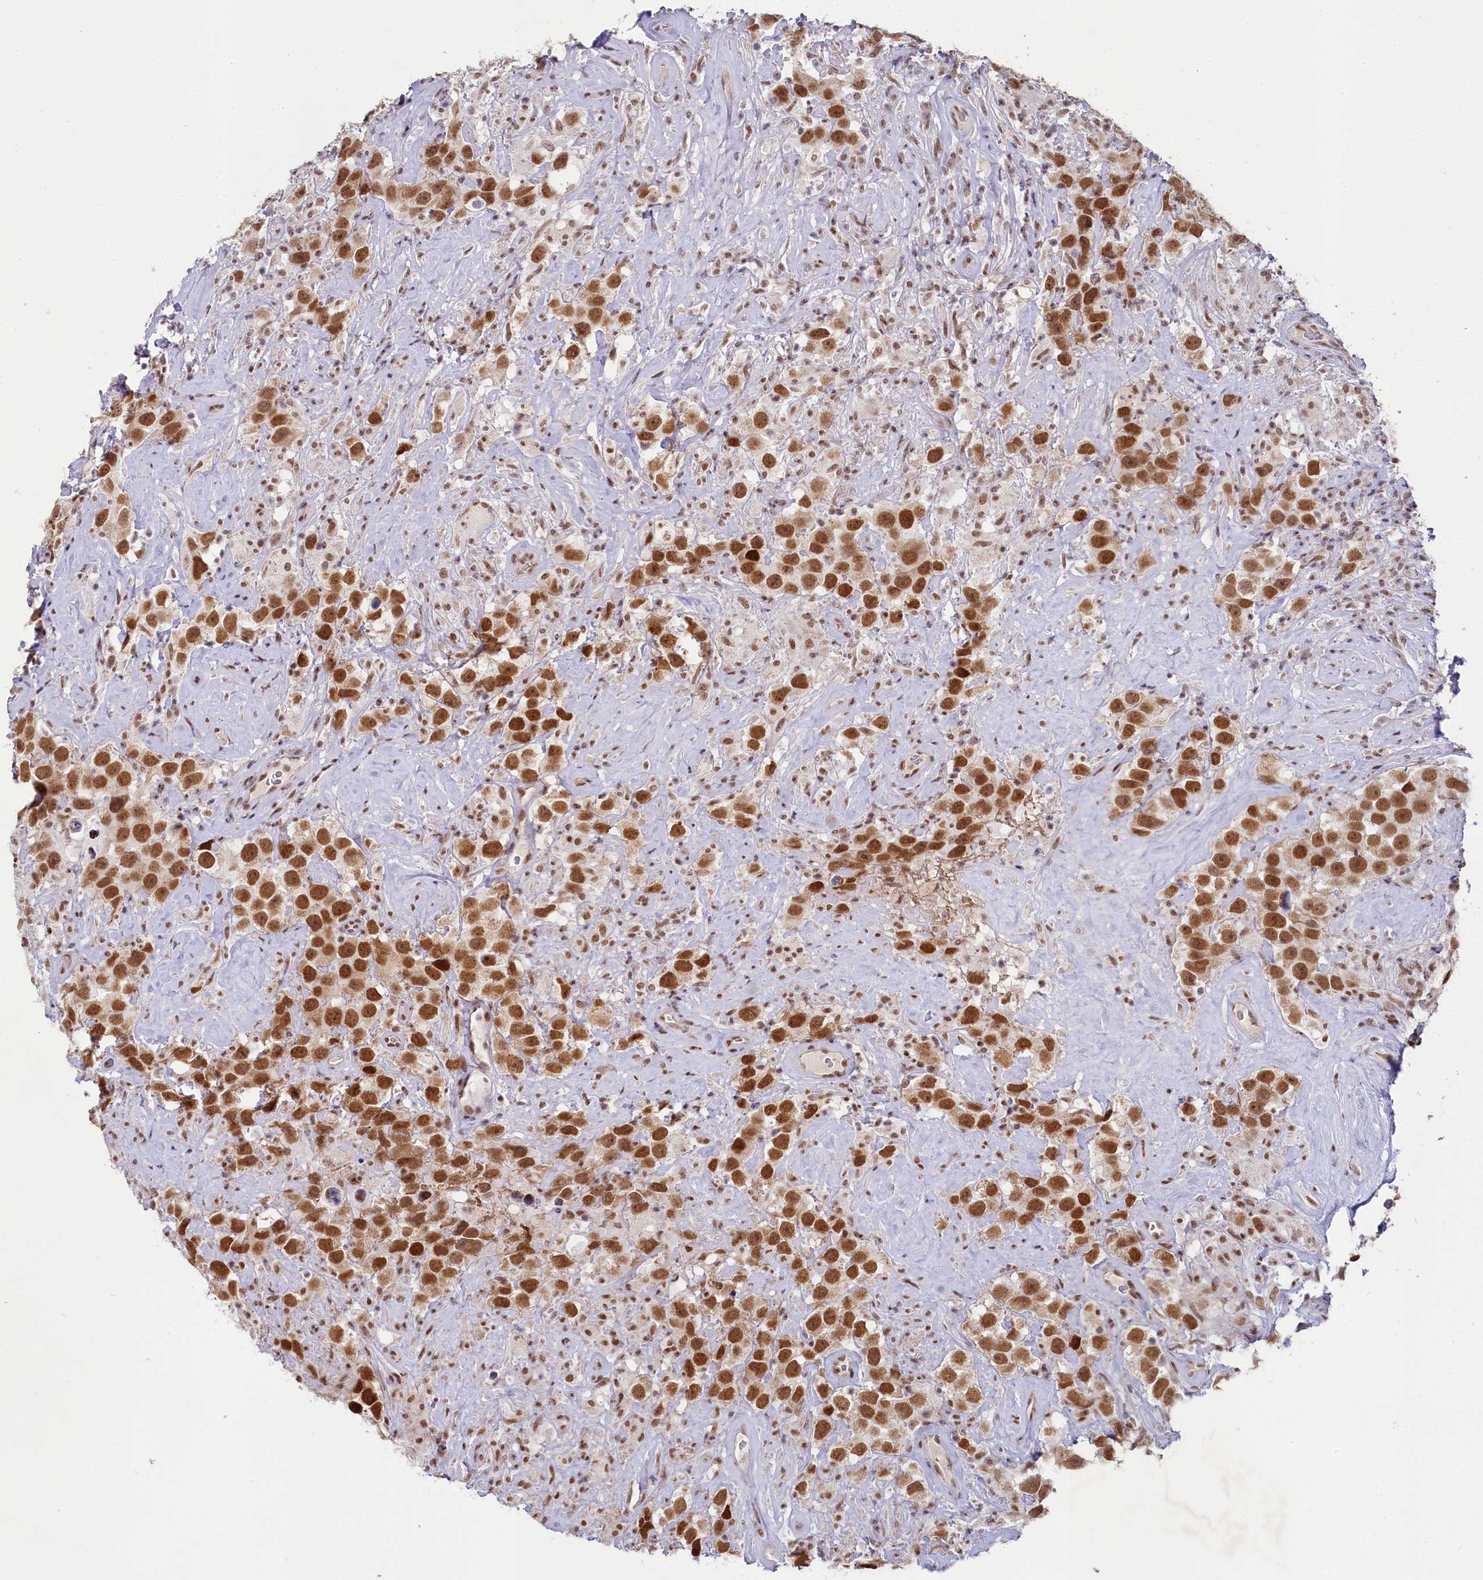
{"staining": {"intensity": "moderate", "quantity": ">75%", "location": "nuclear"}, "tissue": "testis cancer", "cell_type": "Tumor cells", "image_type": "cancer", "snomed": [{"axis": "morphology", "description": "Seminoma, NOS"}, {"axis": "topography", "description": "Testis"}], "caption": "Immunohistochemical staining of human seminoma (testis) exhibits moderate nuclear protein staining in approximately >75% of tumor cells. The staining was performed using DAB, with brown indicating positive protein expression. Nuclei are stained blue with hematoxylin.", "gene": "PPHLN1", "patient": {"sex": "male", "age": 49}}